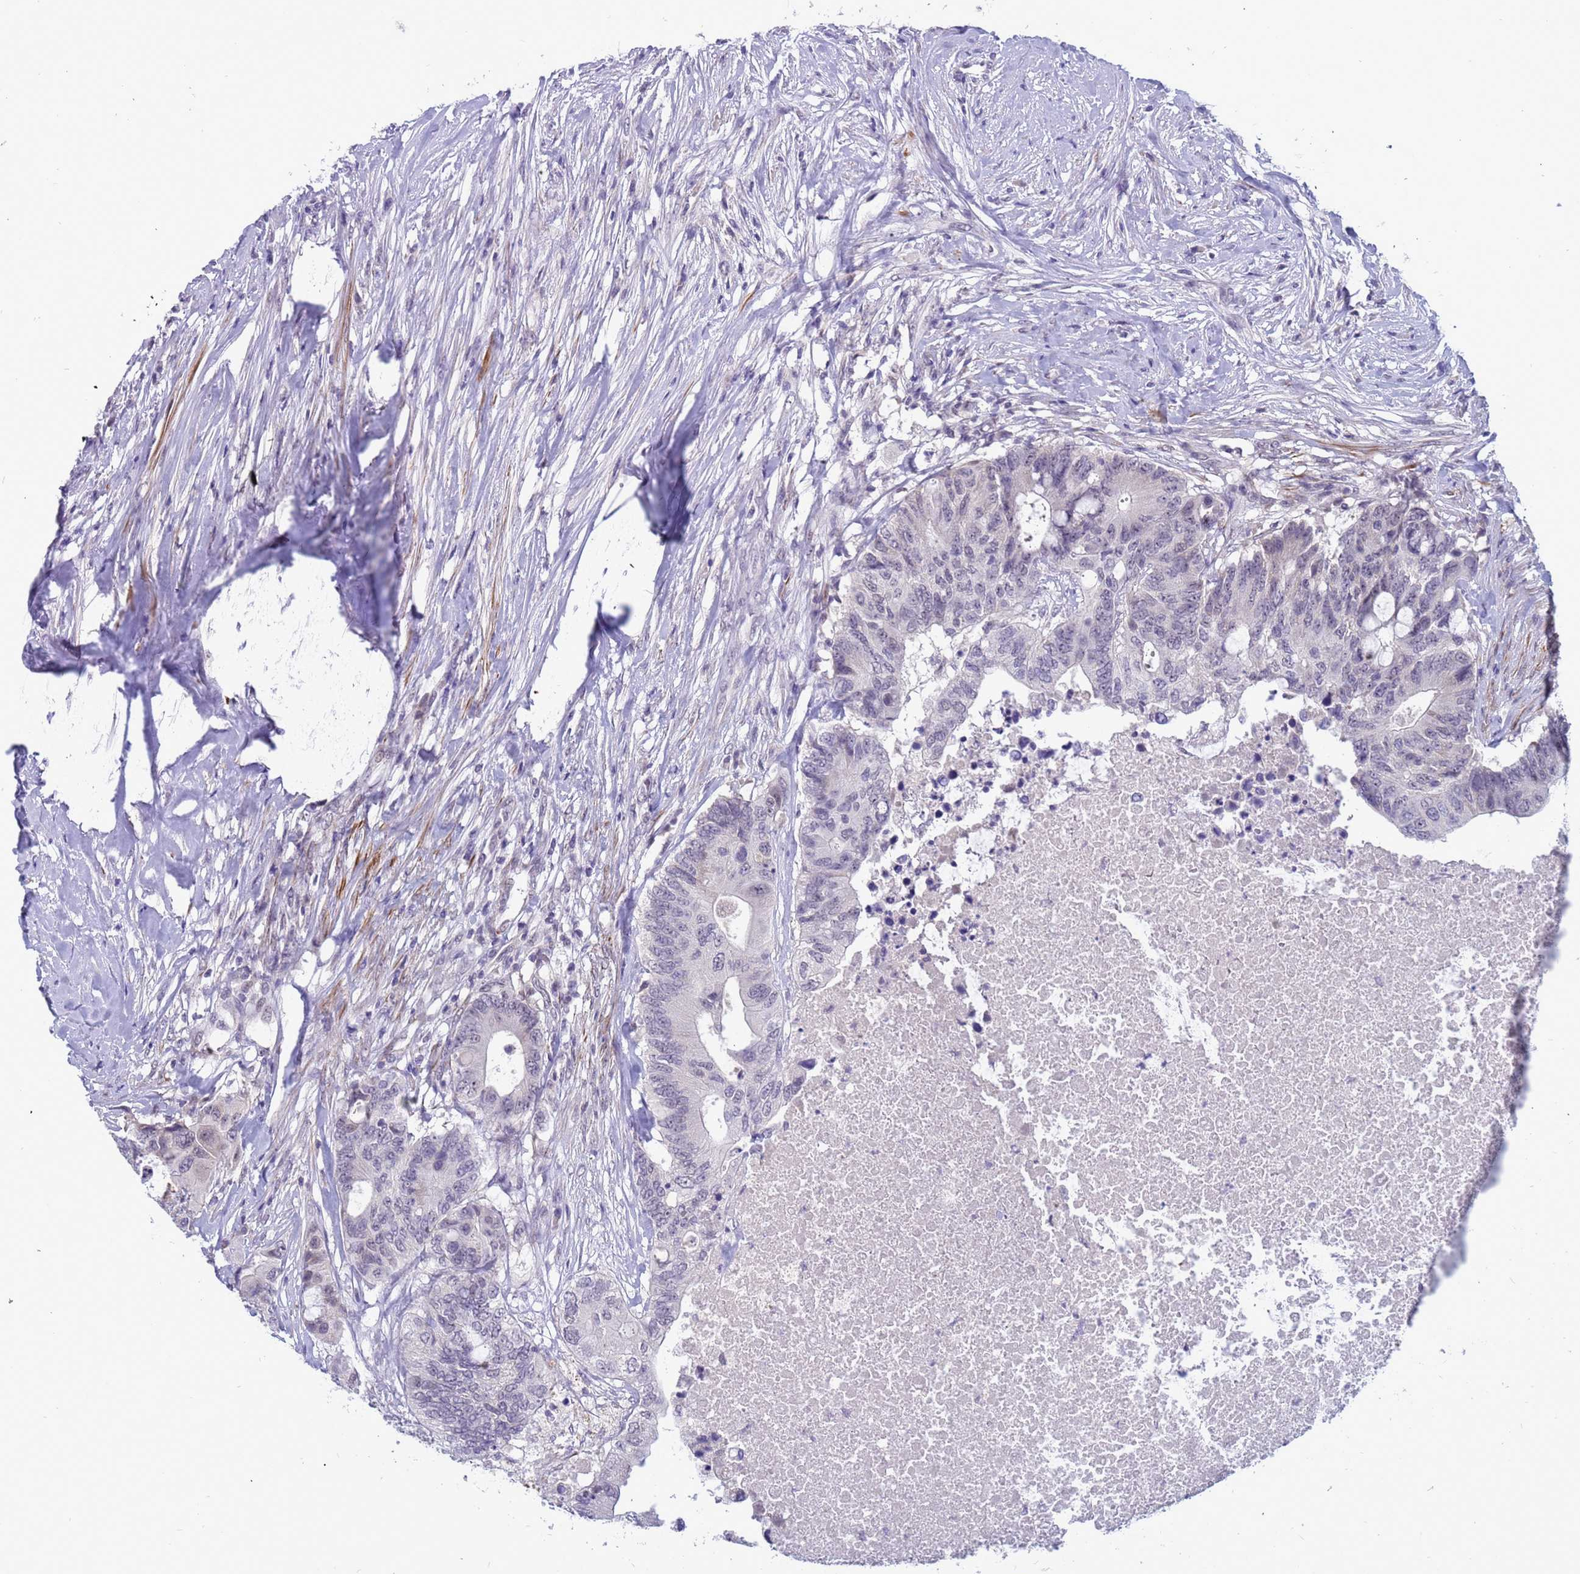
{"staining": {"intensity": "negative", "quantity": "none", "location": "none"}, "tissue": "colorectal cancer", "cell_type": "Tumor cells", "image_type": "cancer", "snomed": [{"axis": "morphology", "description": "Adenocarcinoma, NOS"}, {"axis": "topography", "description": "Colon"}], "caption": "Immunohistochemical staining of human colorectal cancer (adenocarcinoma) demonstrates no significant staining in tumor cells.", "gene": "CXorf65", "patient": {"sex": "male", "age": 71}}